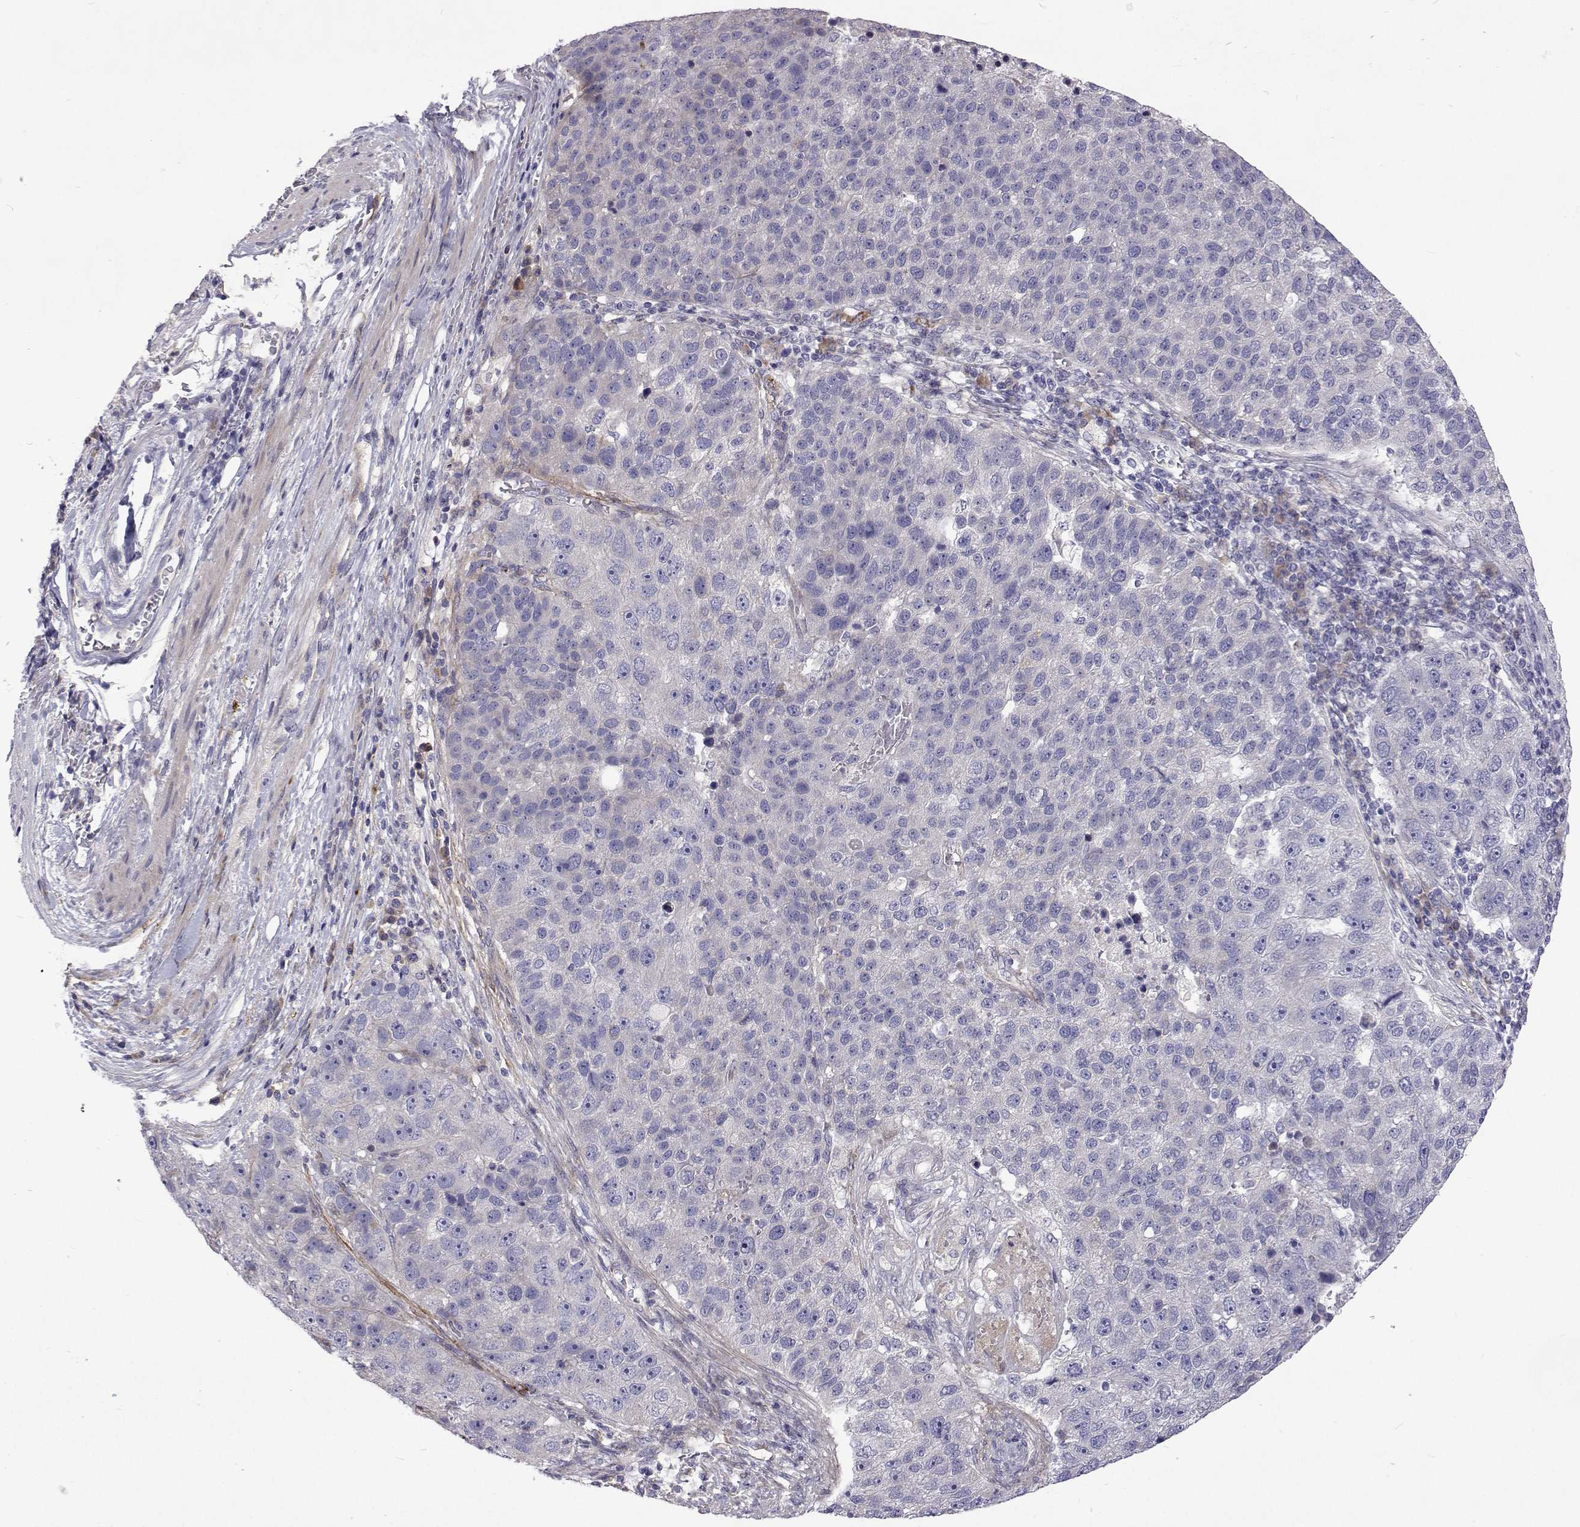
{"staining": {"intensity": "negative", "quantity": "none", "location": "none"}, "tissue": "pancreatic cancer", "cell_type": "Tumor cells", "image_type": "cancer", "snomed": [{"axis": "morphology", "description": "Adenocarcinoma, NOS"}, {"axis": "topography", "description": "Pancreas"}], "caption": "The immunohistochemistry micrograph has no significant positivity in tumor cells of pancreatic cancer tissue.", "gene": "NPR3", "patient": {"sex": "female", "age": 61}}